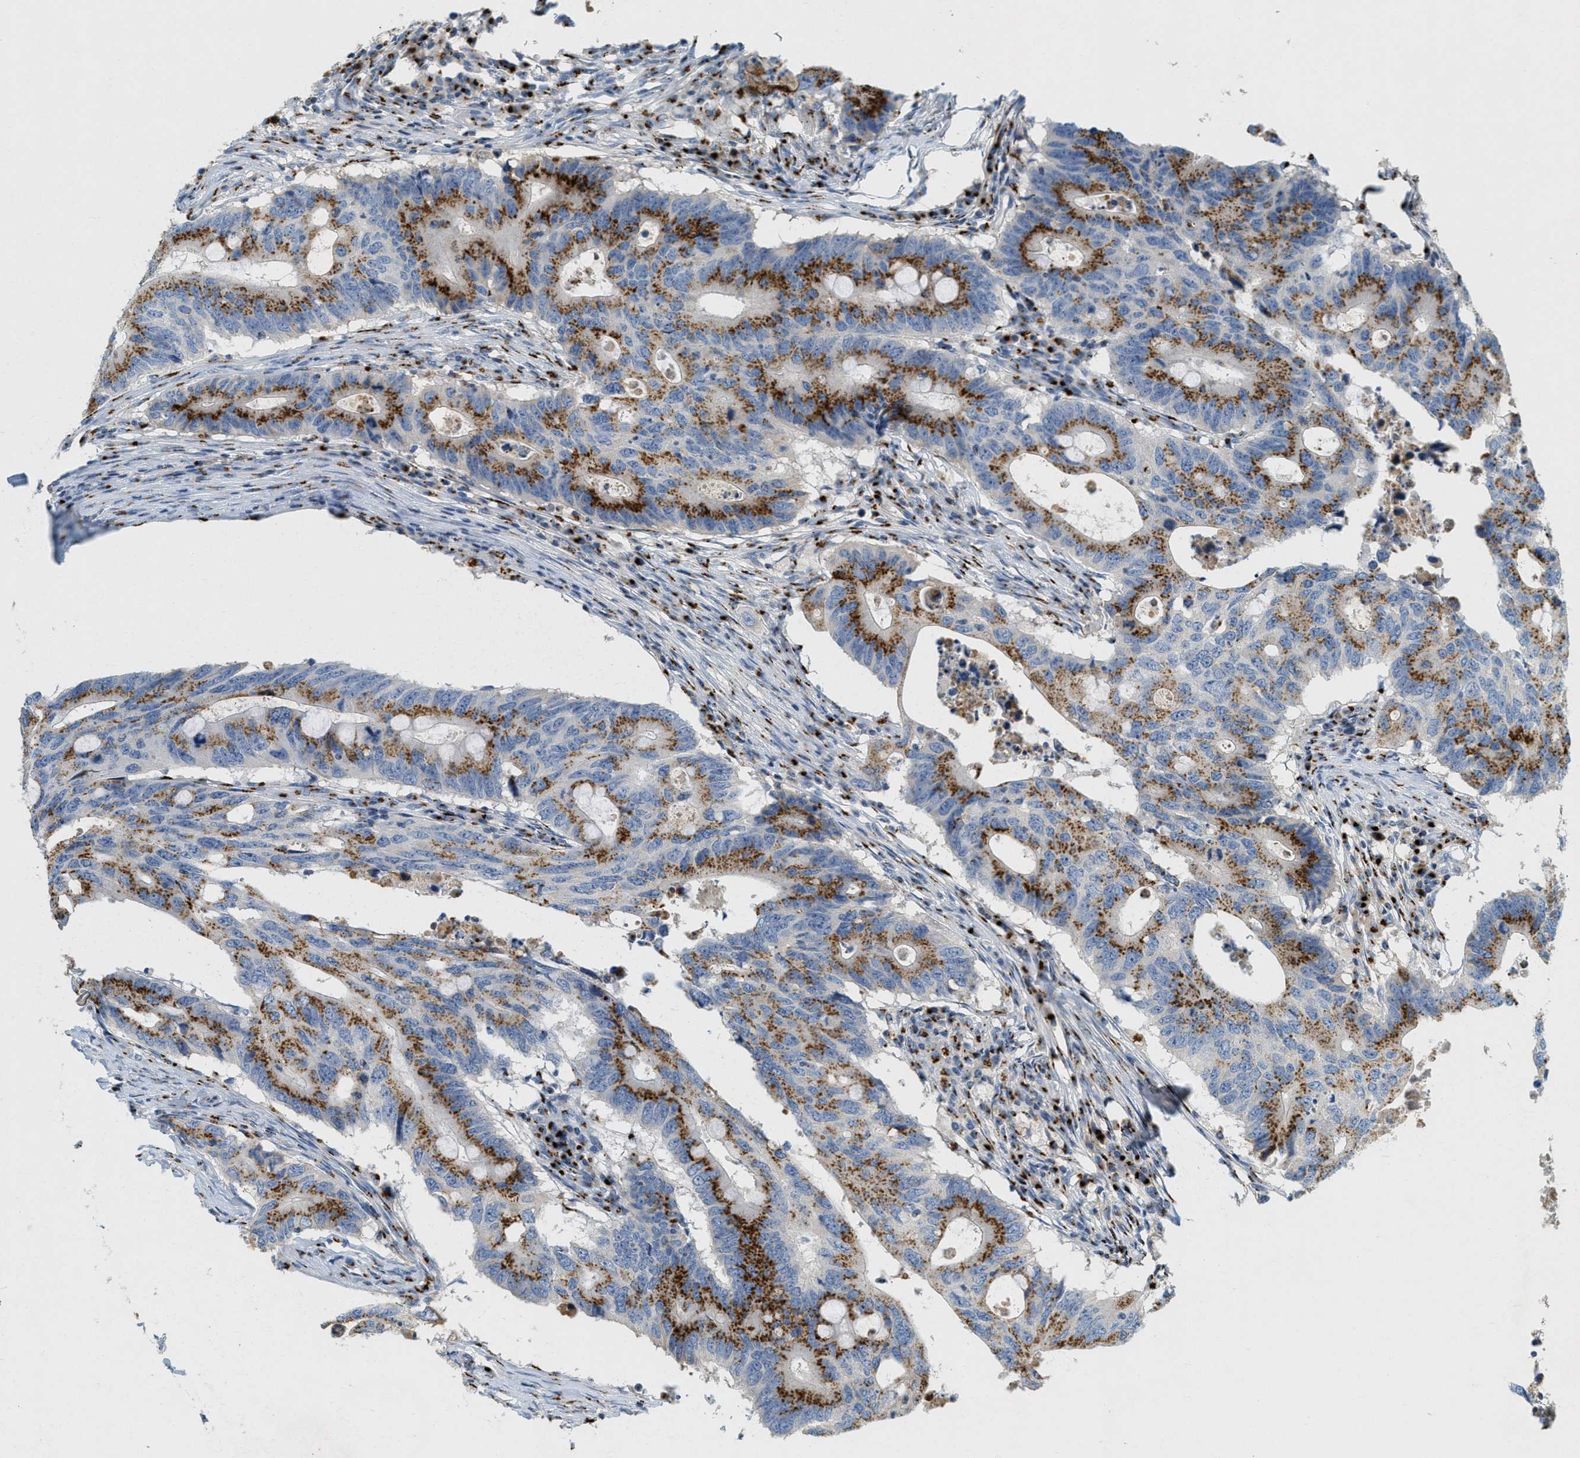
{"staining": {"intensity": "strong", "quantity": ">75%", "location": "cytoplasmic/membranous"}, "tissue": "colorectal cancer", "cell_type": "Tumor cells", "image_type": "cancer", "snomed": [{"axis": "morphology", "description": "Adenocarcinoma, NOS"}, {"axis": "topography", "description": "Colon"}], "caption": "IHC micrograph of adenocarcinoma (colorectal) stained for a protein (brown), which displays high levels of strong cytoplasmic/membranous staining in about >75% of tumor cells.", "gene": "ENTPD4", "patient": {"sex": "male", "age": 71}}